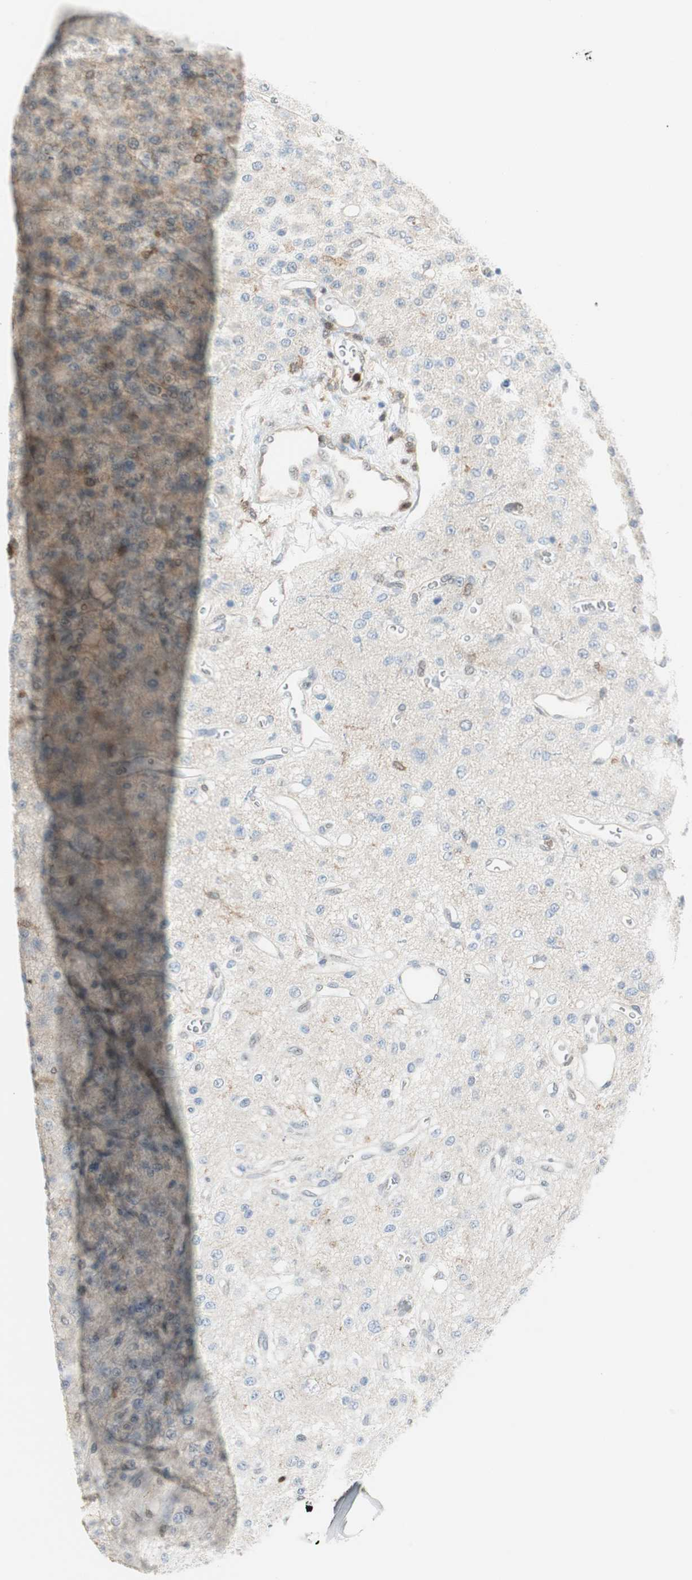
{"staining": {"intensity": "negative", "quantity": "none", "location": "none"}, "tissue": "glioma", "cell_type": "Tumor cells", "image_type": "cancer", "snomed": [{"axis": "morphology", "description": "Glioma, malignant, Low grade"}, {"axis": "topography", "description": "Brain"}], "caption": "The immunohistochemistry histopathology image has no significant staining in tumor cells of malignant low-grade glioma tissue.", "gene": "PPP1CA", "patient": {"sex": "male", "age": 38}}